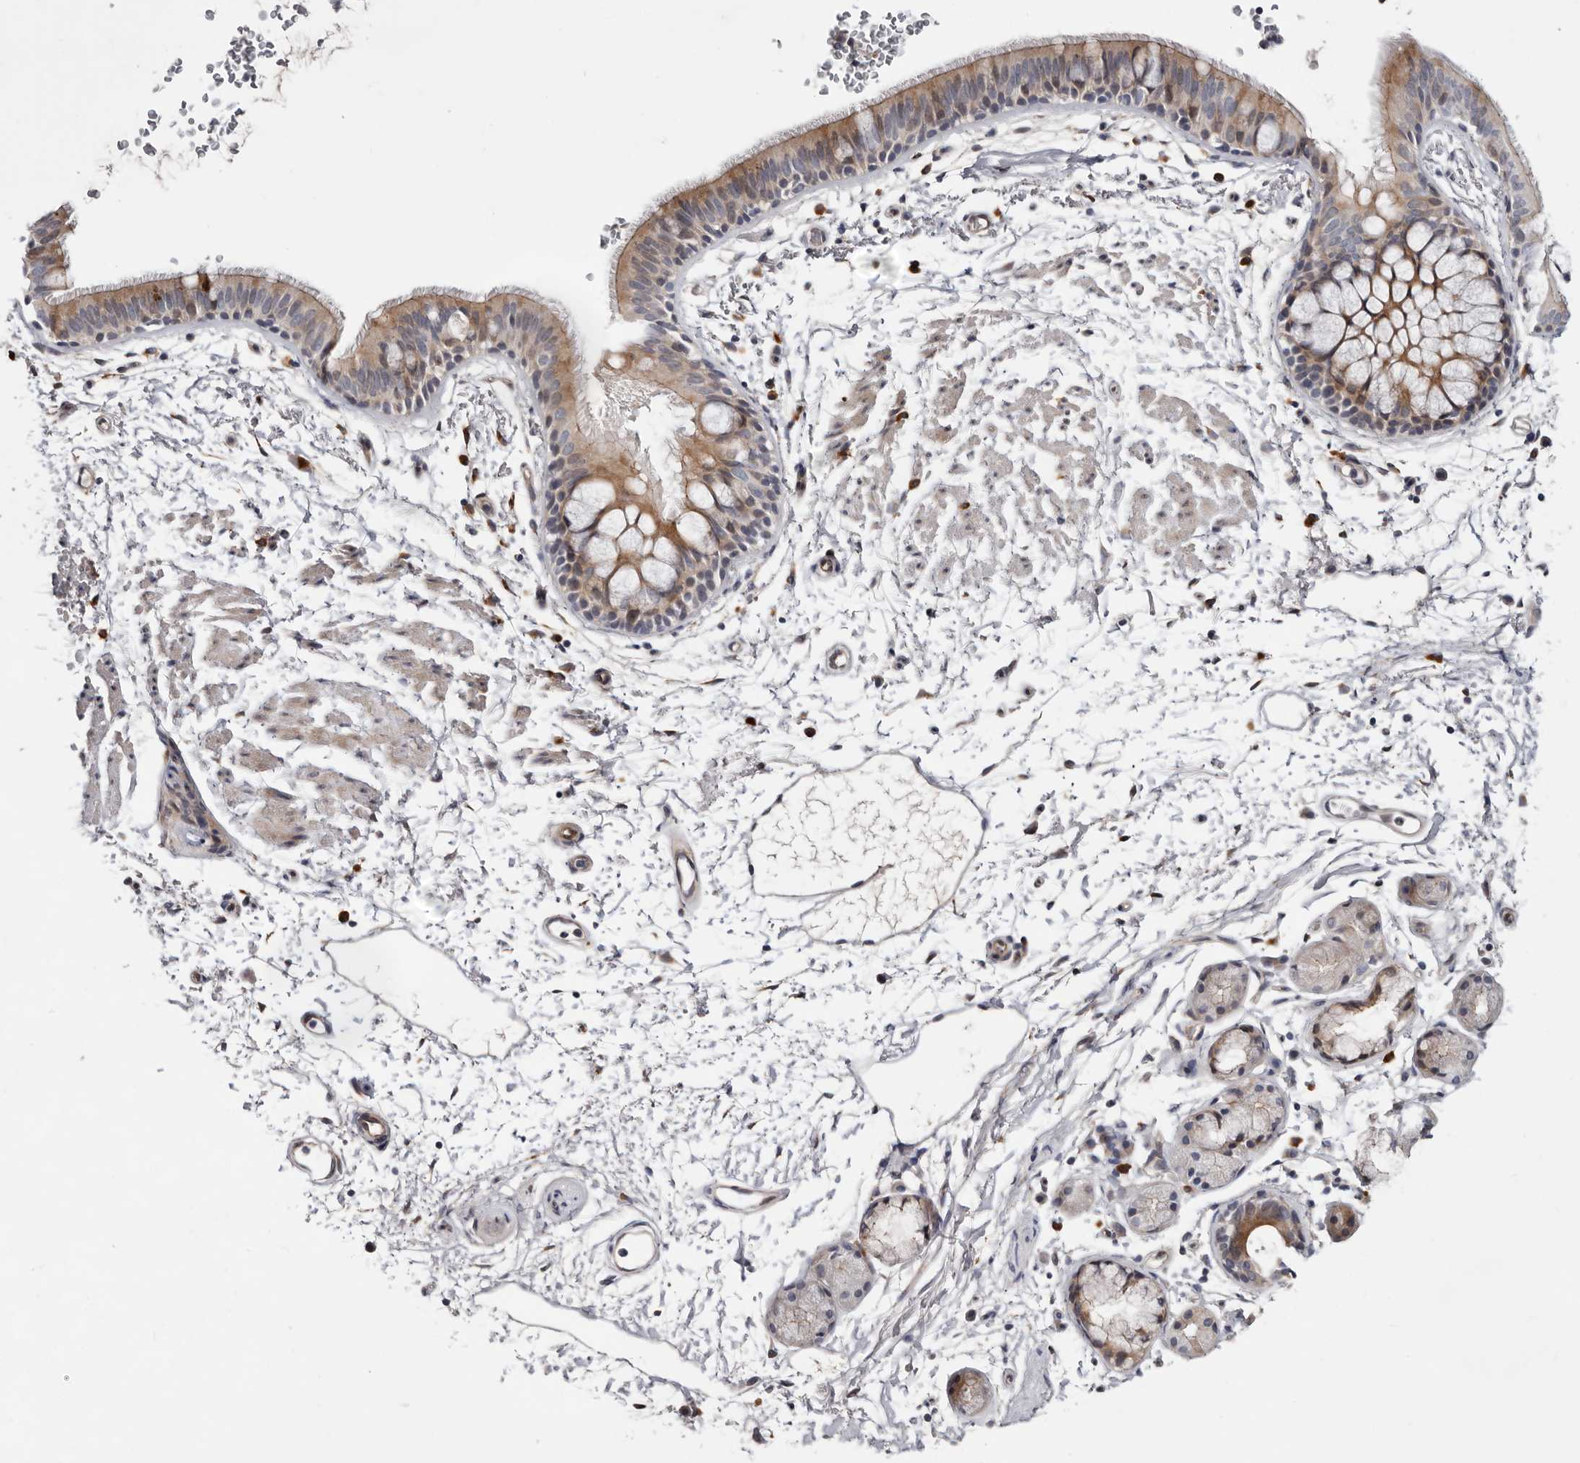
{"staining": {"intensity": "weak", "quantity": "25%-75%", "location": "cytoplasmic/membranous"}, "tissue": "bronchus", "cell_type": "Respiratory epithelial cells", "image_type": "normal", "snomed": [{"axis": "morphology", "description": "Normal tissue, NOS"}, {"axis": "topography", "description": "Lymph node"}, {"axis": "topography", "description": "Bronchus"}], "caption": "Human bronchus stained with a brown dye shows weak cytoplasmic/membranous positive expression in approximately 25%-75% of respiratory epithelial cells.", "gene": "USH1C", "patient": {"sex": "female", "age": 70}}